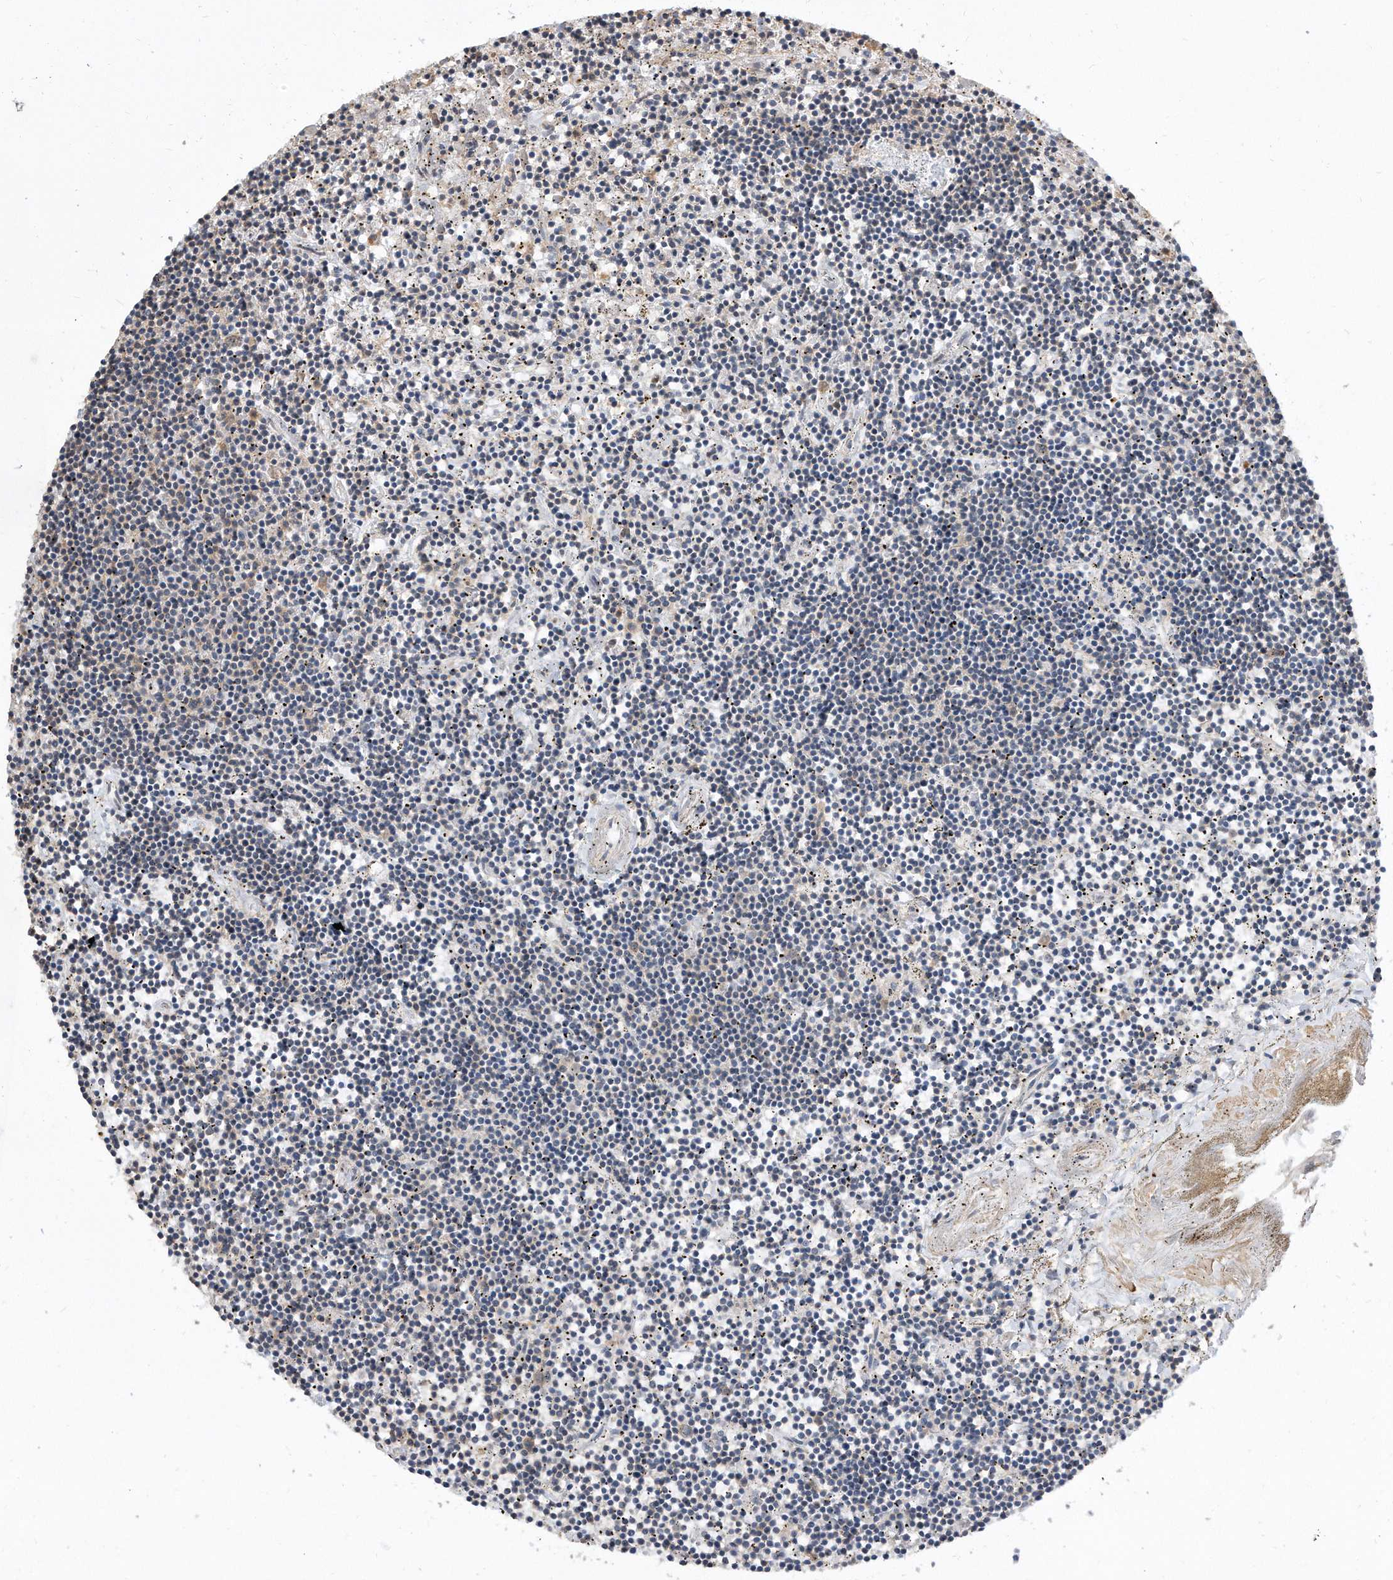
{"staining": {"intensity": "negative", "quantity": "none", "location": "none"}, "tissue": "lymphoma", "cell_type": "Tumor cells", "image_type": "cancer", "snomed": [{"axis": "morphology", "description": "Malignant lymphoma, non-Hodgkin's type, Low grade"}, {"axis": "topography", "description": "Spleen"}], "caption": "Human lymphoma stained for a protein using IHC shows no positivity in tumor cells.", "gene": "TCP1", "patient": {"sex": "male", "age": 76}}